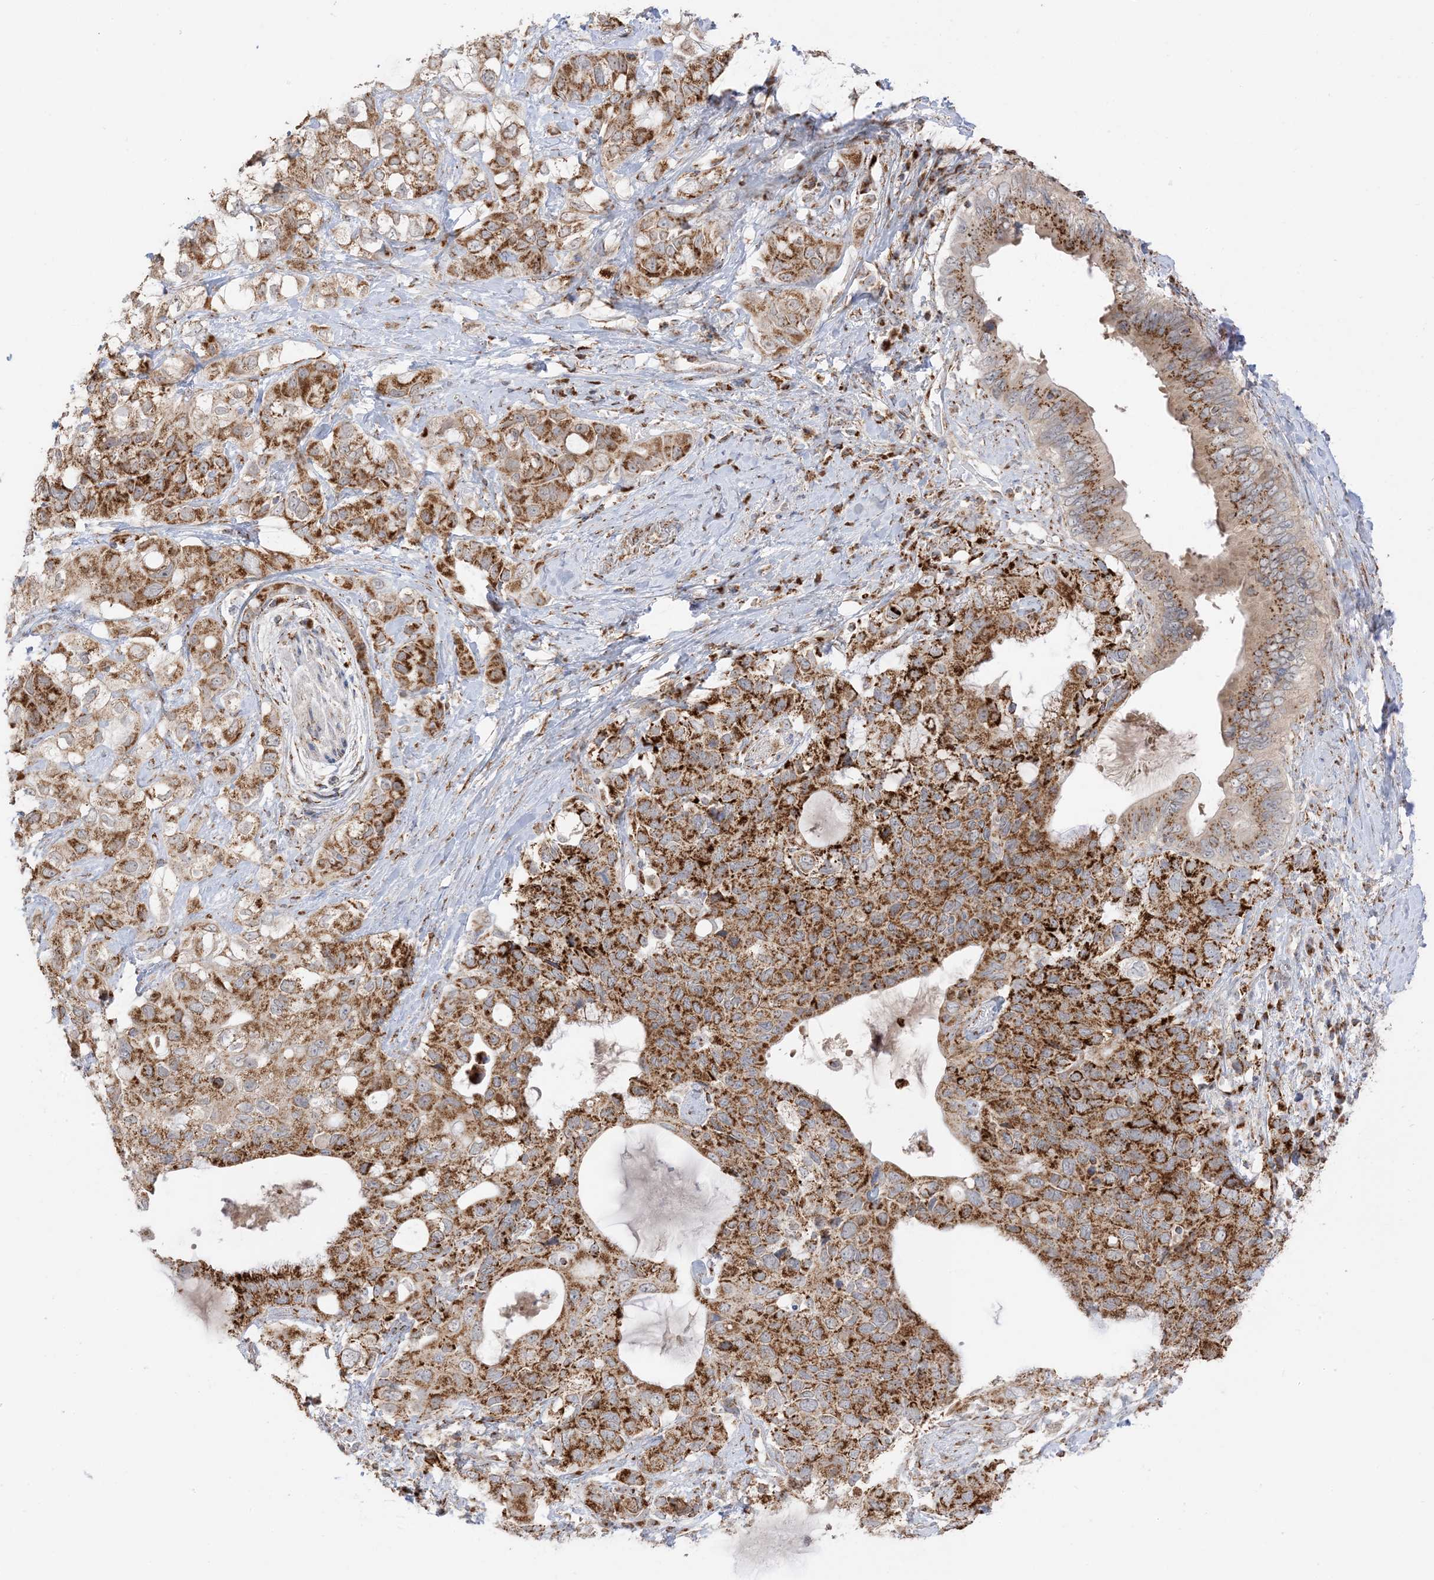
{"staining": {"intensity": "strong", "quantity": ">75%", "location": "cytoplasmic/membranous"}, "tissue": "pancreatic cancer", "cell_type": "Tumor cells", "image_type": "cancer", "snomed": [{"axis": "morphology", "description": "Adenocarcinoma, NOS"}, {"axis": "topography", "description": "Pancreas"}], "caption": "Adenocarcinoma (pancreatic) stained for a protein shows strong cytoplasmic/membranous positivity in tumor cells.", "gene": "SLC25A12", "patient": {"sex": "female", "age": 56}}